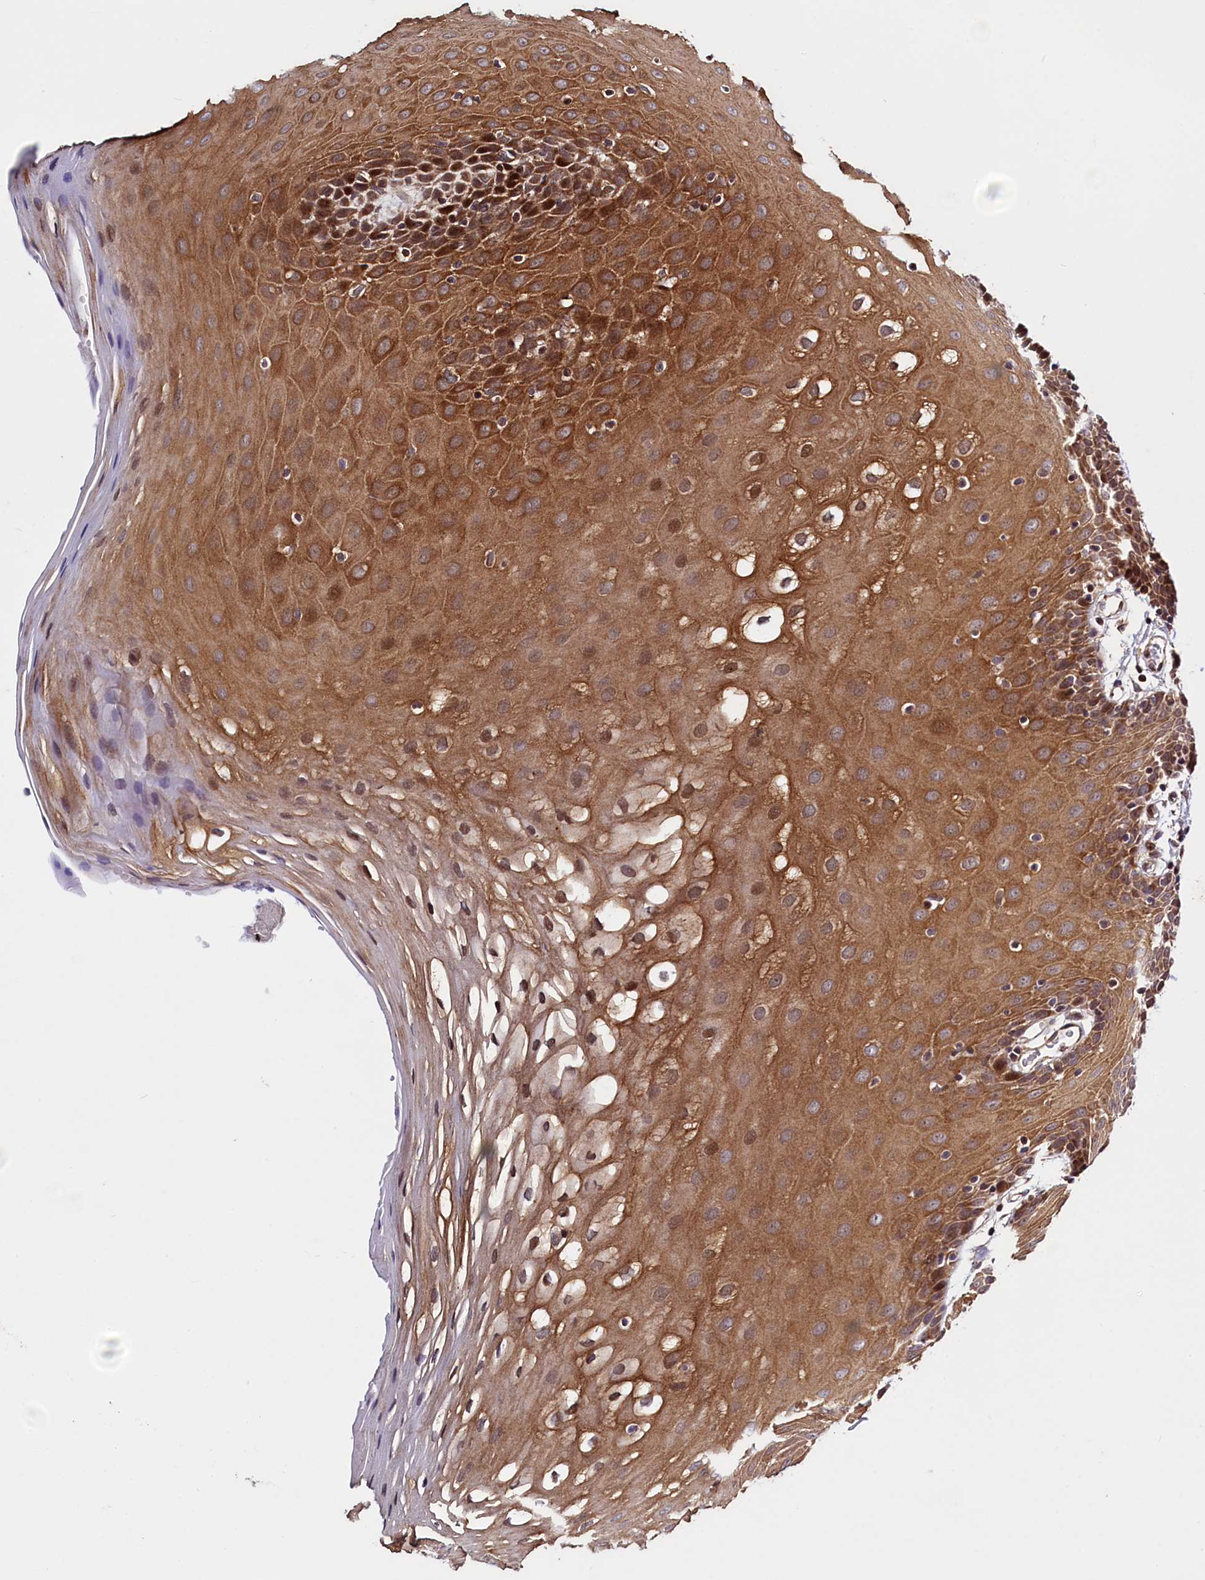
{"staining": {"intensity": "moderate", "quantity": ">75%", "location": "cytoplasmic/membranous,nuclear"}, "tissue": "oral mucosa", "cell_type": "Squamous epithelial cells", "image_type": "normal", "snomed": [{"axis": "morphology", "description": "Normal tissue, NOS"}, {"axis": "topography", "description": "Skeletal muscle"}, {"axis": "topography", "description": "Oral tissue"}, {"axis": "topography", "description": "Salivary gland"}, {"axis": "topography", "description": "Peripheral nerve tissue"}], "caption": "Immunohistochemical staining of benign oral mucosa demonstrates moderate cytoplasmic/membranous,nuclear protein expression in about >75% of squamous epithelial cells.", "gene": "RBFA", "patient": {"sex": "male", "age": 54}}